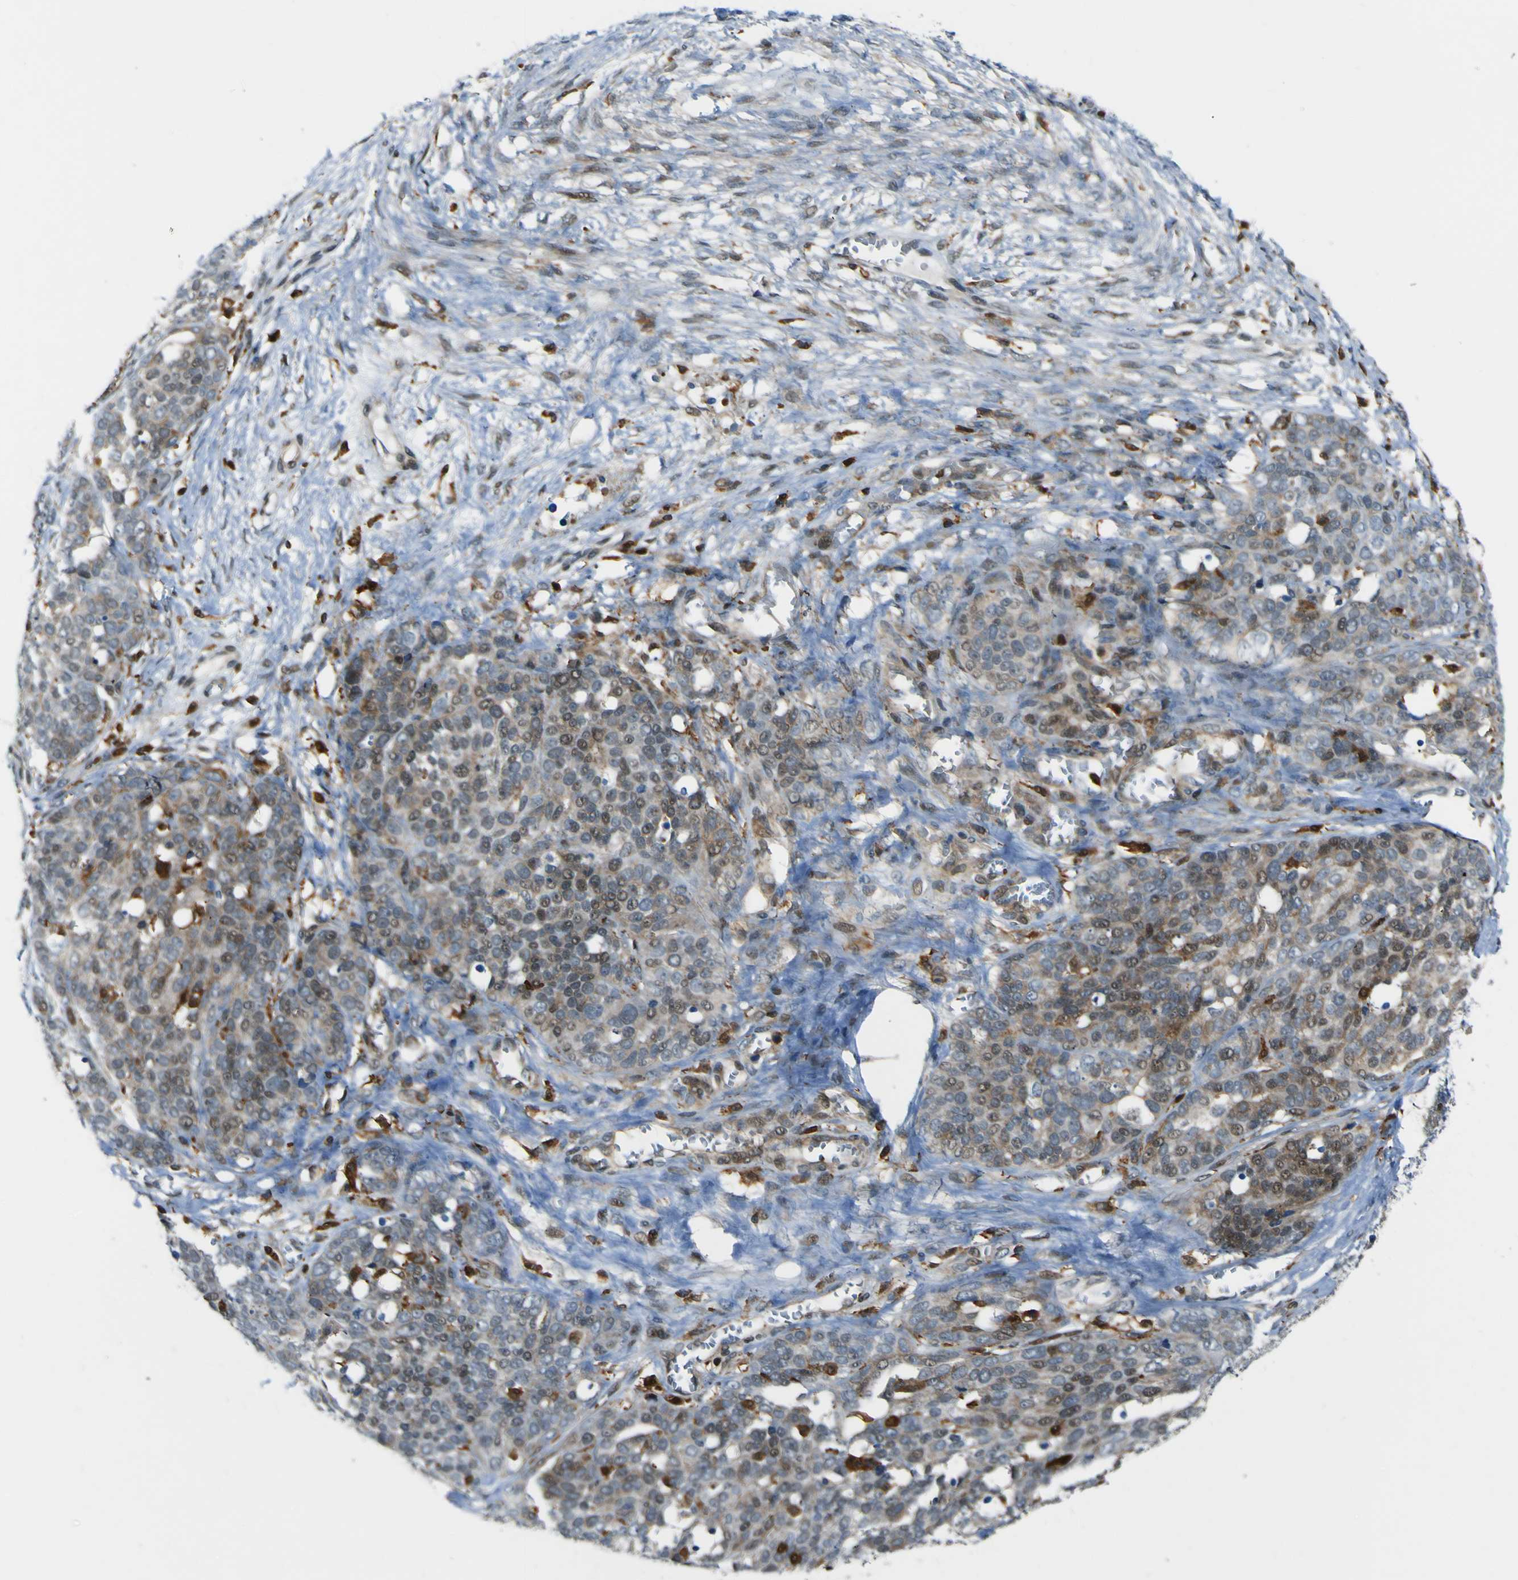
{"staining": {"intensity": "moderate", "quantity": ">75%", "location": "cytoplasmic/membranous,nuclear"}, "tissue": "ovarian cancer", "cell_type": "Tumor cells", "image_type": "cancer", "snomed": [{"axis": "morphology", "description": "Cystadenocarcinoma, serous, NOS"}, {"axis": "topography", "description": "Ovary"}], "caption": "Immunohistochemistry of ovarian serous cystadenocarcinoma demonstrates medium levels of moderate cytoplasmic/membranous and nuclear staining in about >75% of tumor cells. The staining was performed using DAB, with brown indicating positive protein expression. Nuclei are stained blue with hematoxylin.", "gene": "PCDHB5", "patient": {"sex": "female", "age": 44}}